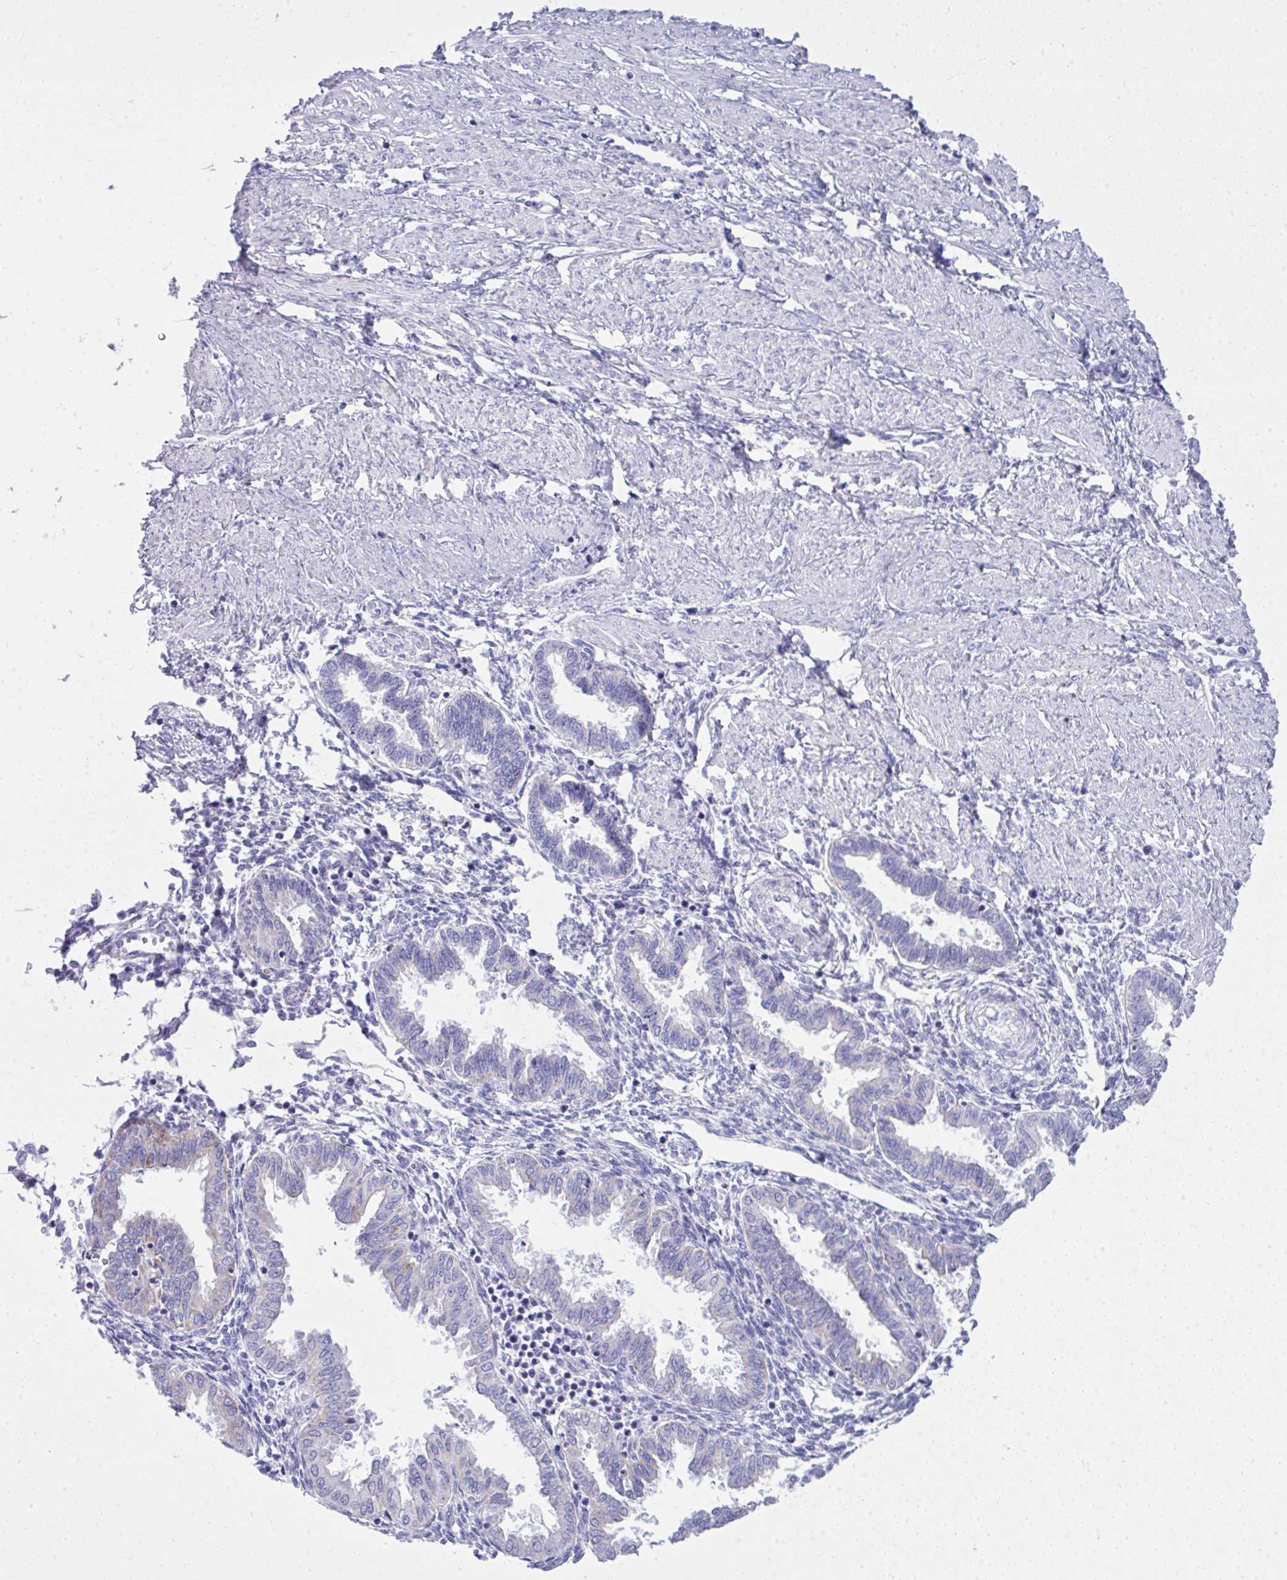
{"staining": {"intensity": "negative", "quantity": "none", "location": "none"}, "tissue": "endometrium", "cell_type": "Cells in endometrial stroma", "image_type": "normal", "snomed": [{"axis": "morphology", "description": "Normal tissue, NOS"}, {"axis": "topography", "description": "Endometrium"}], "caption": "This photomicrograph is of benign endometrium stained with immunohistochemistry to label a protein in brown with the nuclei are counter-stained blue. There is no staining in cells in endometrial stroma.", "gene": "BCL6B", "patient": {"sex": "female", "age": 33}}